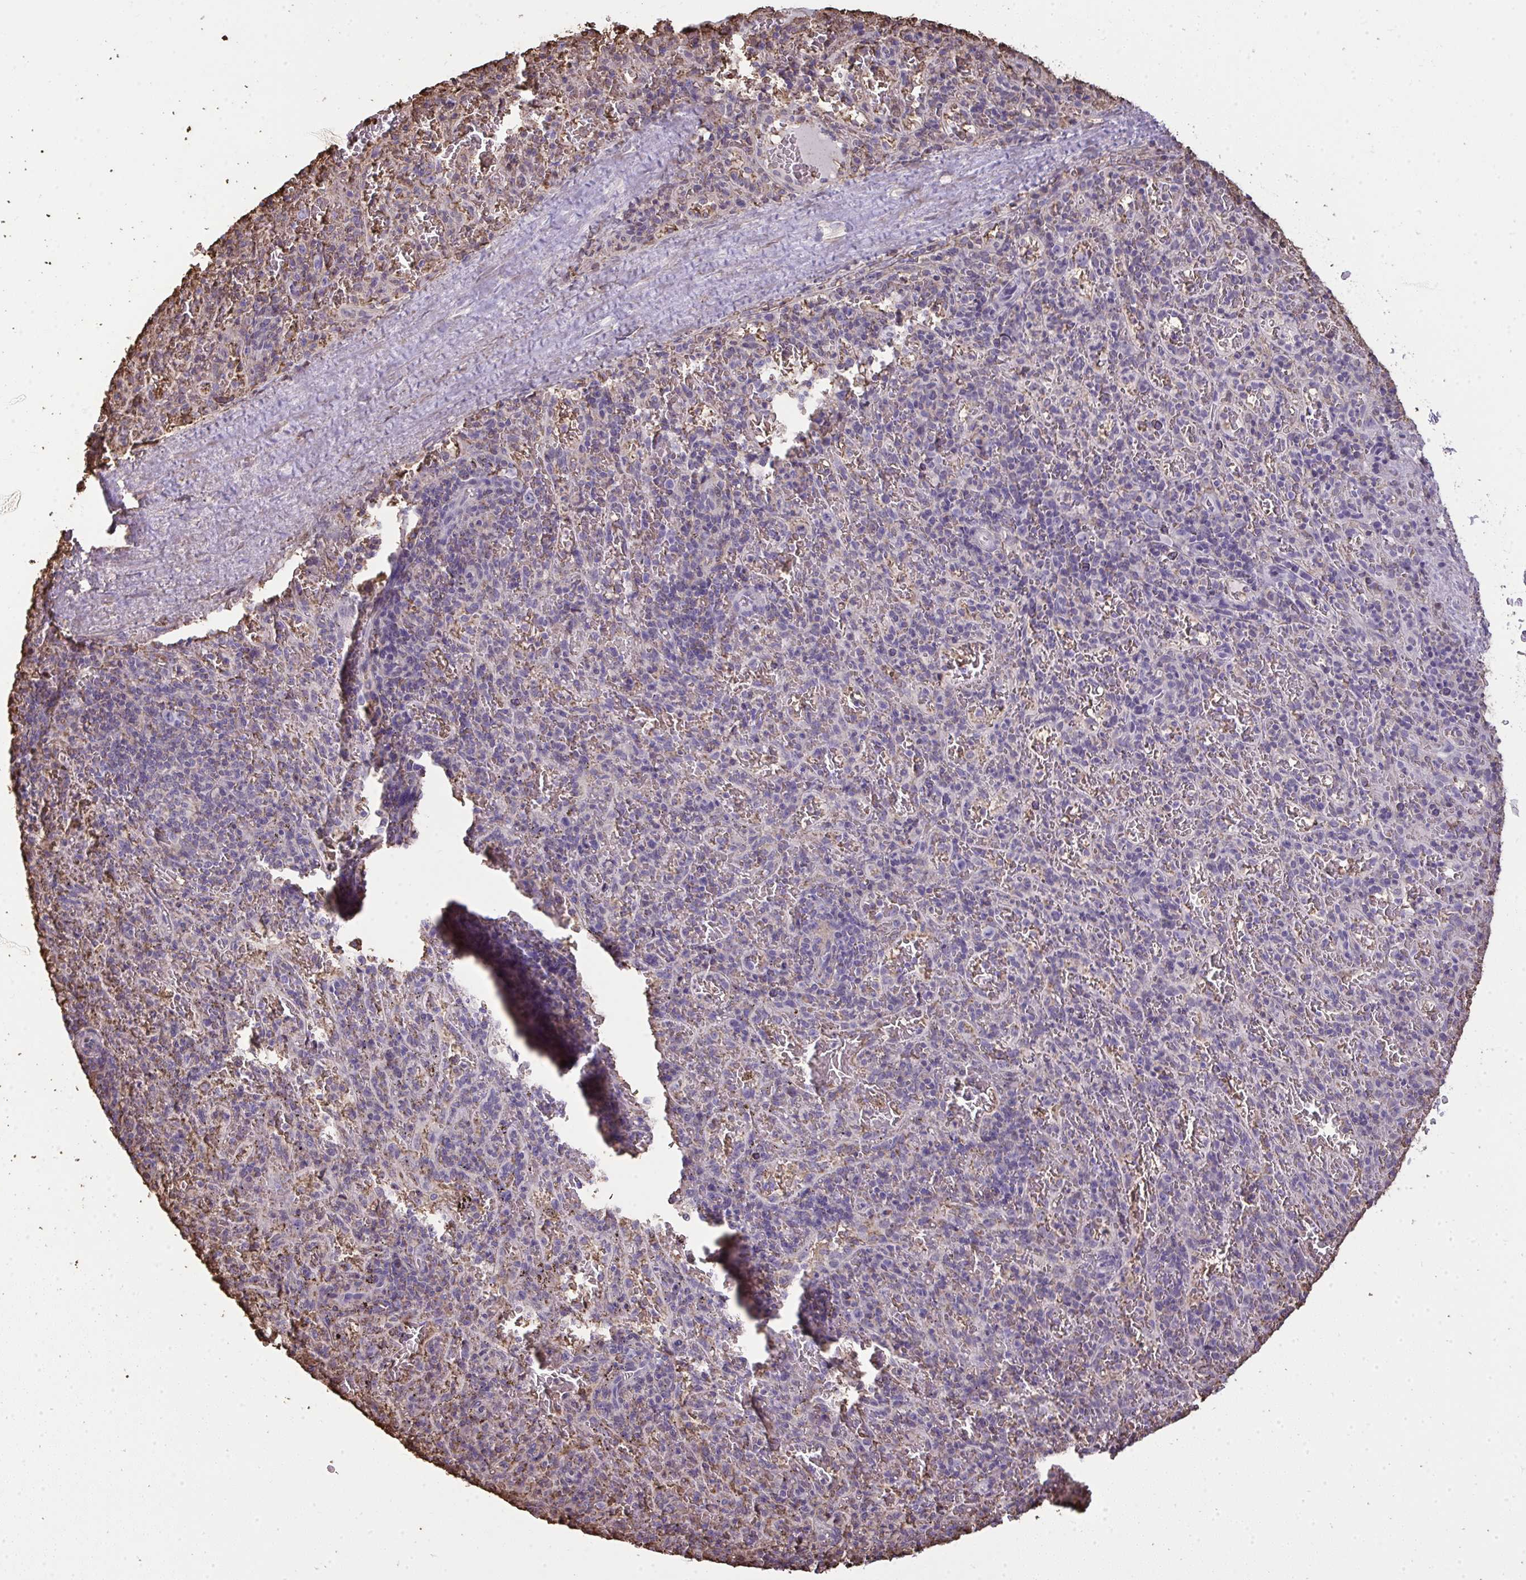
{"staining": {"intensity": "negative", "quantity": "none", "location": "none"}, "tissue": "spleen", "cell_type": "Cells in red pulp", "image_type": "normal", "snomed": [{"axis": "morphology", "description": "Normal tissue, NOS"}, {"axis": "topography", "description": "Spleen"}], "caption": "A high-resolution image shows immunohistochemistry staining of benign spleen, which reveals no significant expression in cells in red pulp. (DAB (3,3'-diaminobenzidine) IHC, high magnification).", "gene": "ANXA5", "patient": {"sex": "male", "age": 57}}